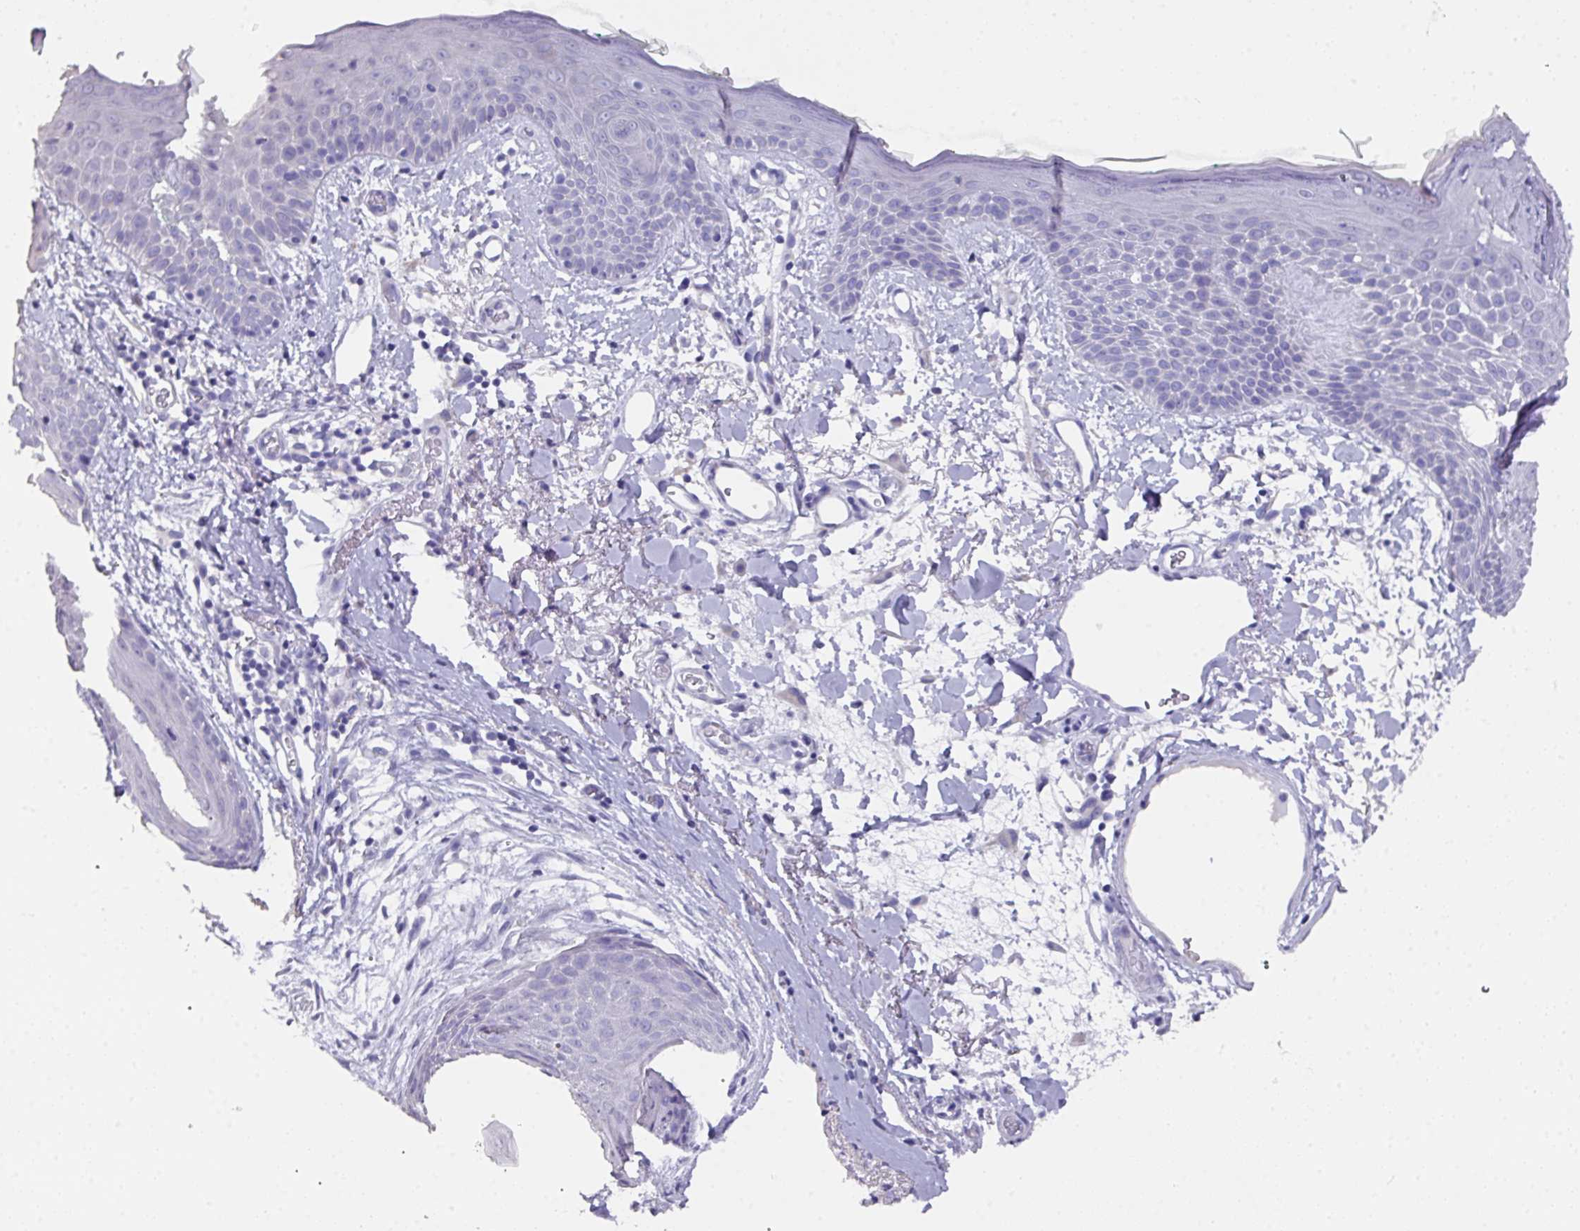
{"staining": {"intensity": "negative", "quantity": "none", "location": "none"}, "tissue": "skin", "cell_type": "Fibroblasts", "image_type": "normal", "snomed": [{"axis": "morphology", "description": "Normal tissue, NOS"}, {"axis": "topography", "description": "Skin"}], "caption": "Immunohistochemistry histopathology image of normal skin stained for a protein (brown), which shows no positivity in fibroblasts. (Brightfield microscopy of DAB (3,3'-diaminobenzidine) immunohistochemistry (IHC) at high magnification).", "gene": "DAZ1", "patient": {"sex": "male", "age": 79}}